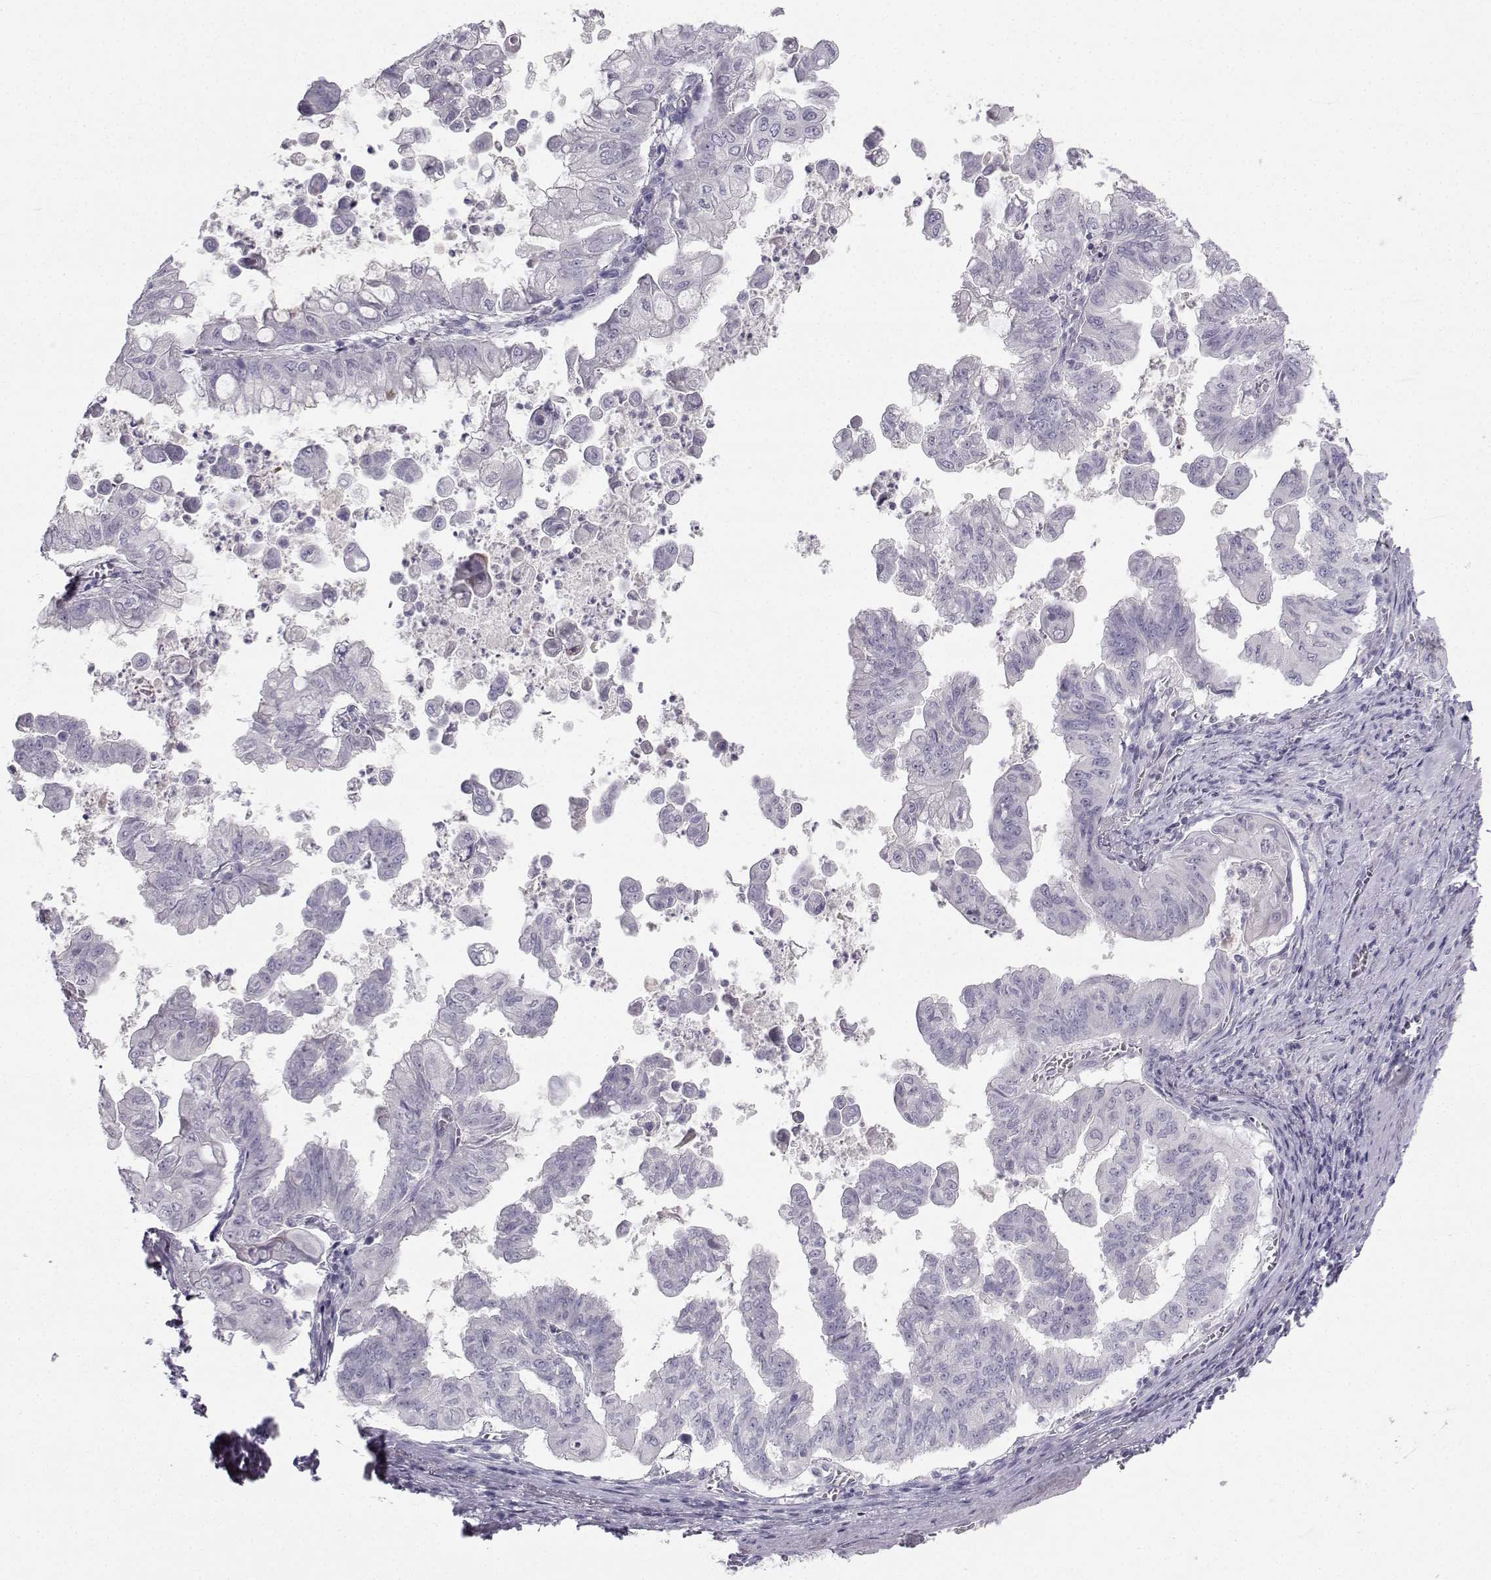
{"staining": {"intensity": "negative", "quantity": "none", "location": "none"}, "tissue": "stomach cancer", "cell_type": "Tumor cells", "image_type": "cancer", "snomed": [{"axis": "morphology", "description": "Adenocarcinoma, NOS"}, {"axis": "topography", "description": "Stomach, upper"}], "caption": "Tumor cells show no significant protein positivity in stomach cancer (adenocarcinoma).", "gene": "SYCE1", "patient": {"sex": "male", "age": 80}}